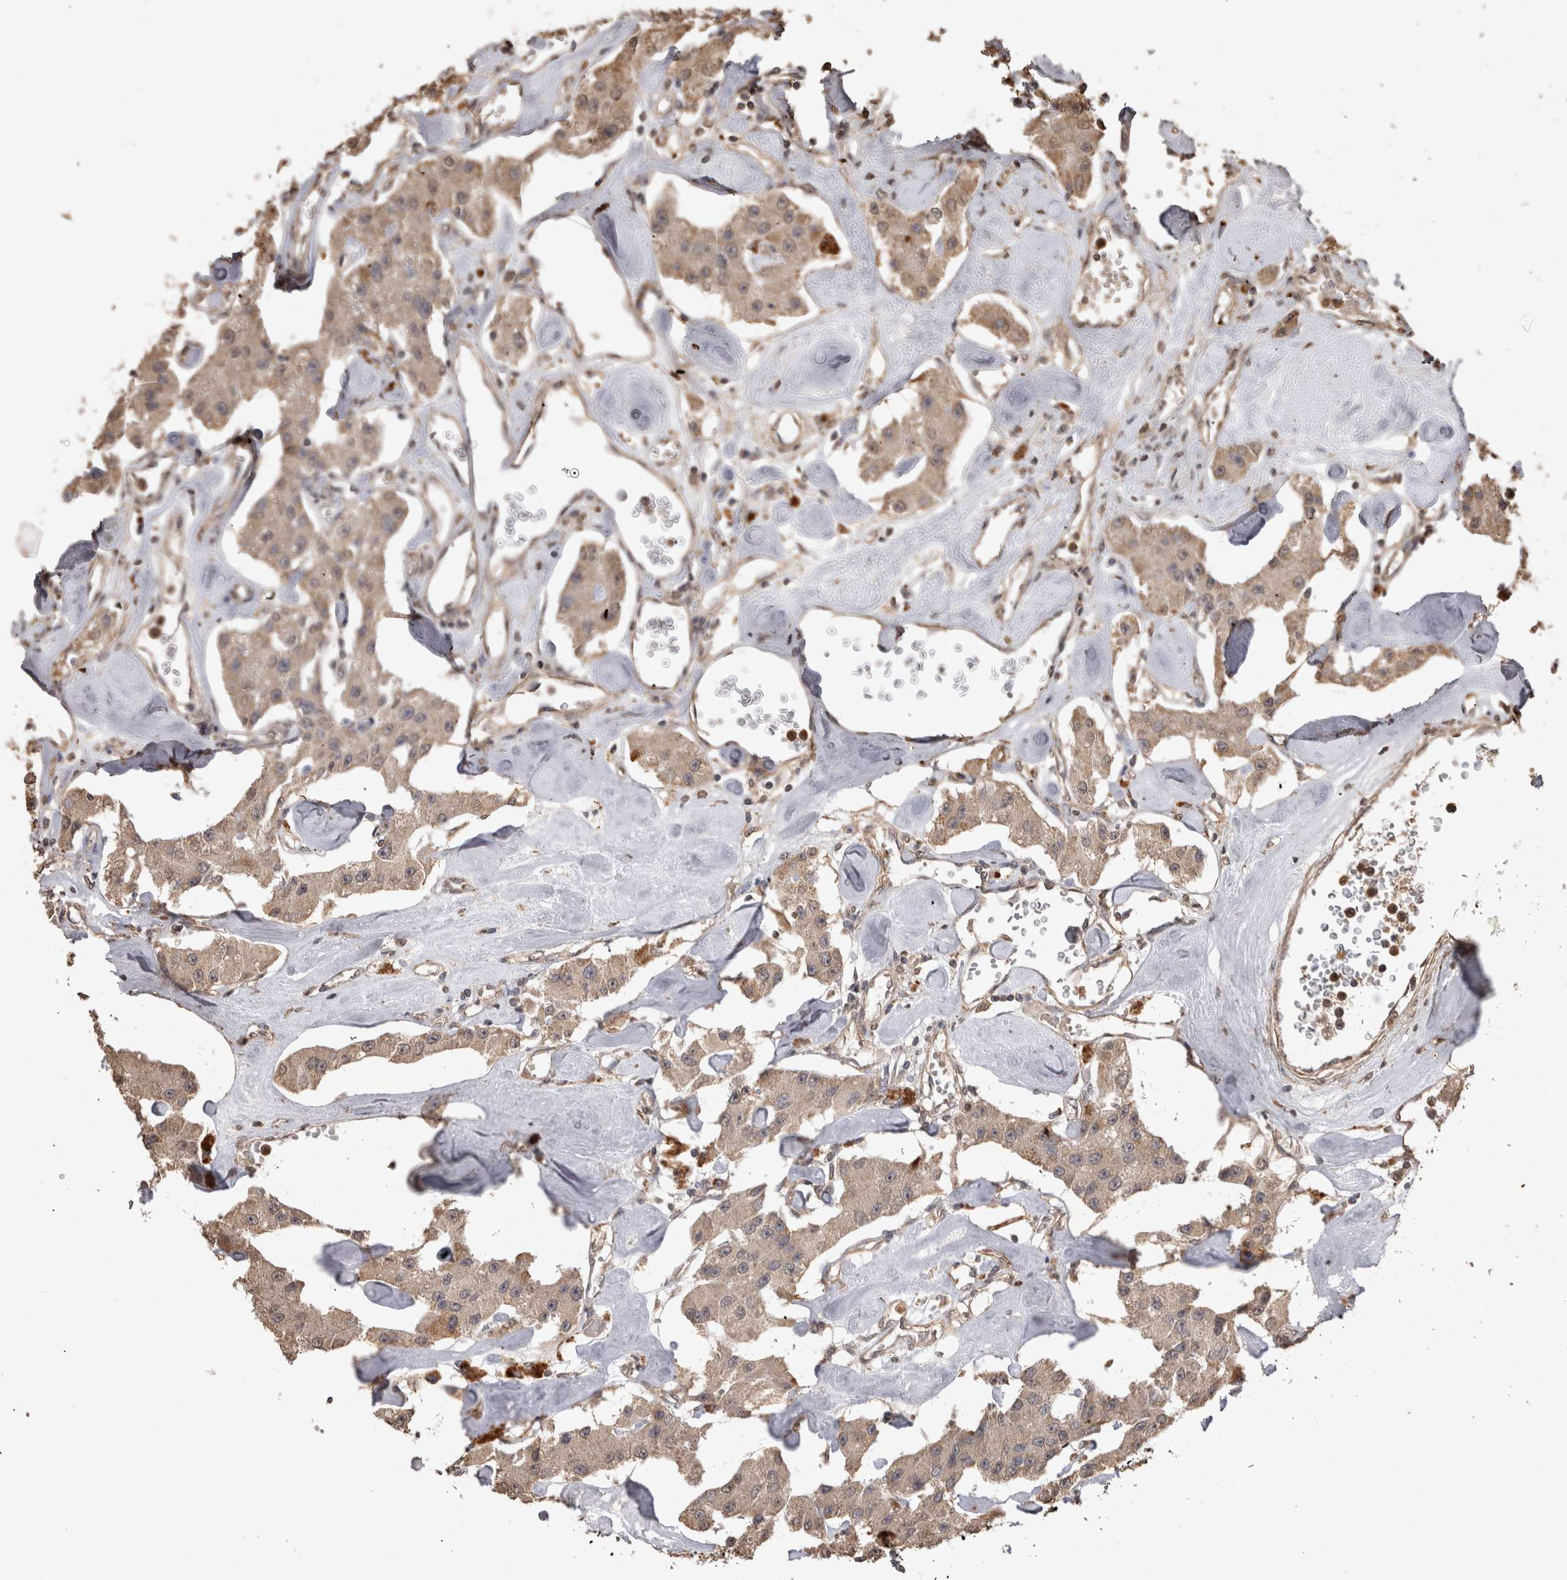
{"staining": {"intensity": "weak", "quantity": ">75%", "location": "cytoplasmic/membranous"}, "tissue": "carcinoid", "cell_type": "Tumor cells", "image_type": "cancer", "snomed": [{"axis": "morphology", "description": "Carcinoid, malignant, NOS"}, {"axis": "topography", "description": "Pancreas"}], "caption": "Carcinoid (malignant) stained with a brown dye exhibits weak cytoplasmic/membranous positive expression in about >75% of tumor cells.", "gene": "SOCS5", "patient": {"sex": "male", "age": 41}}